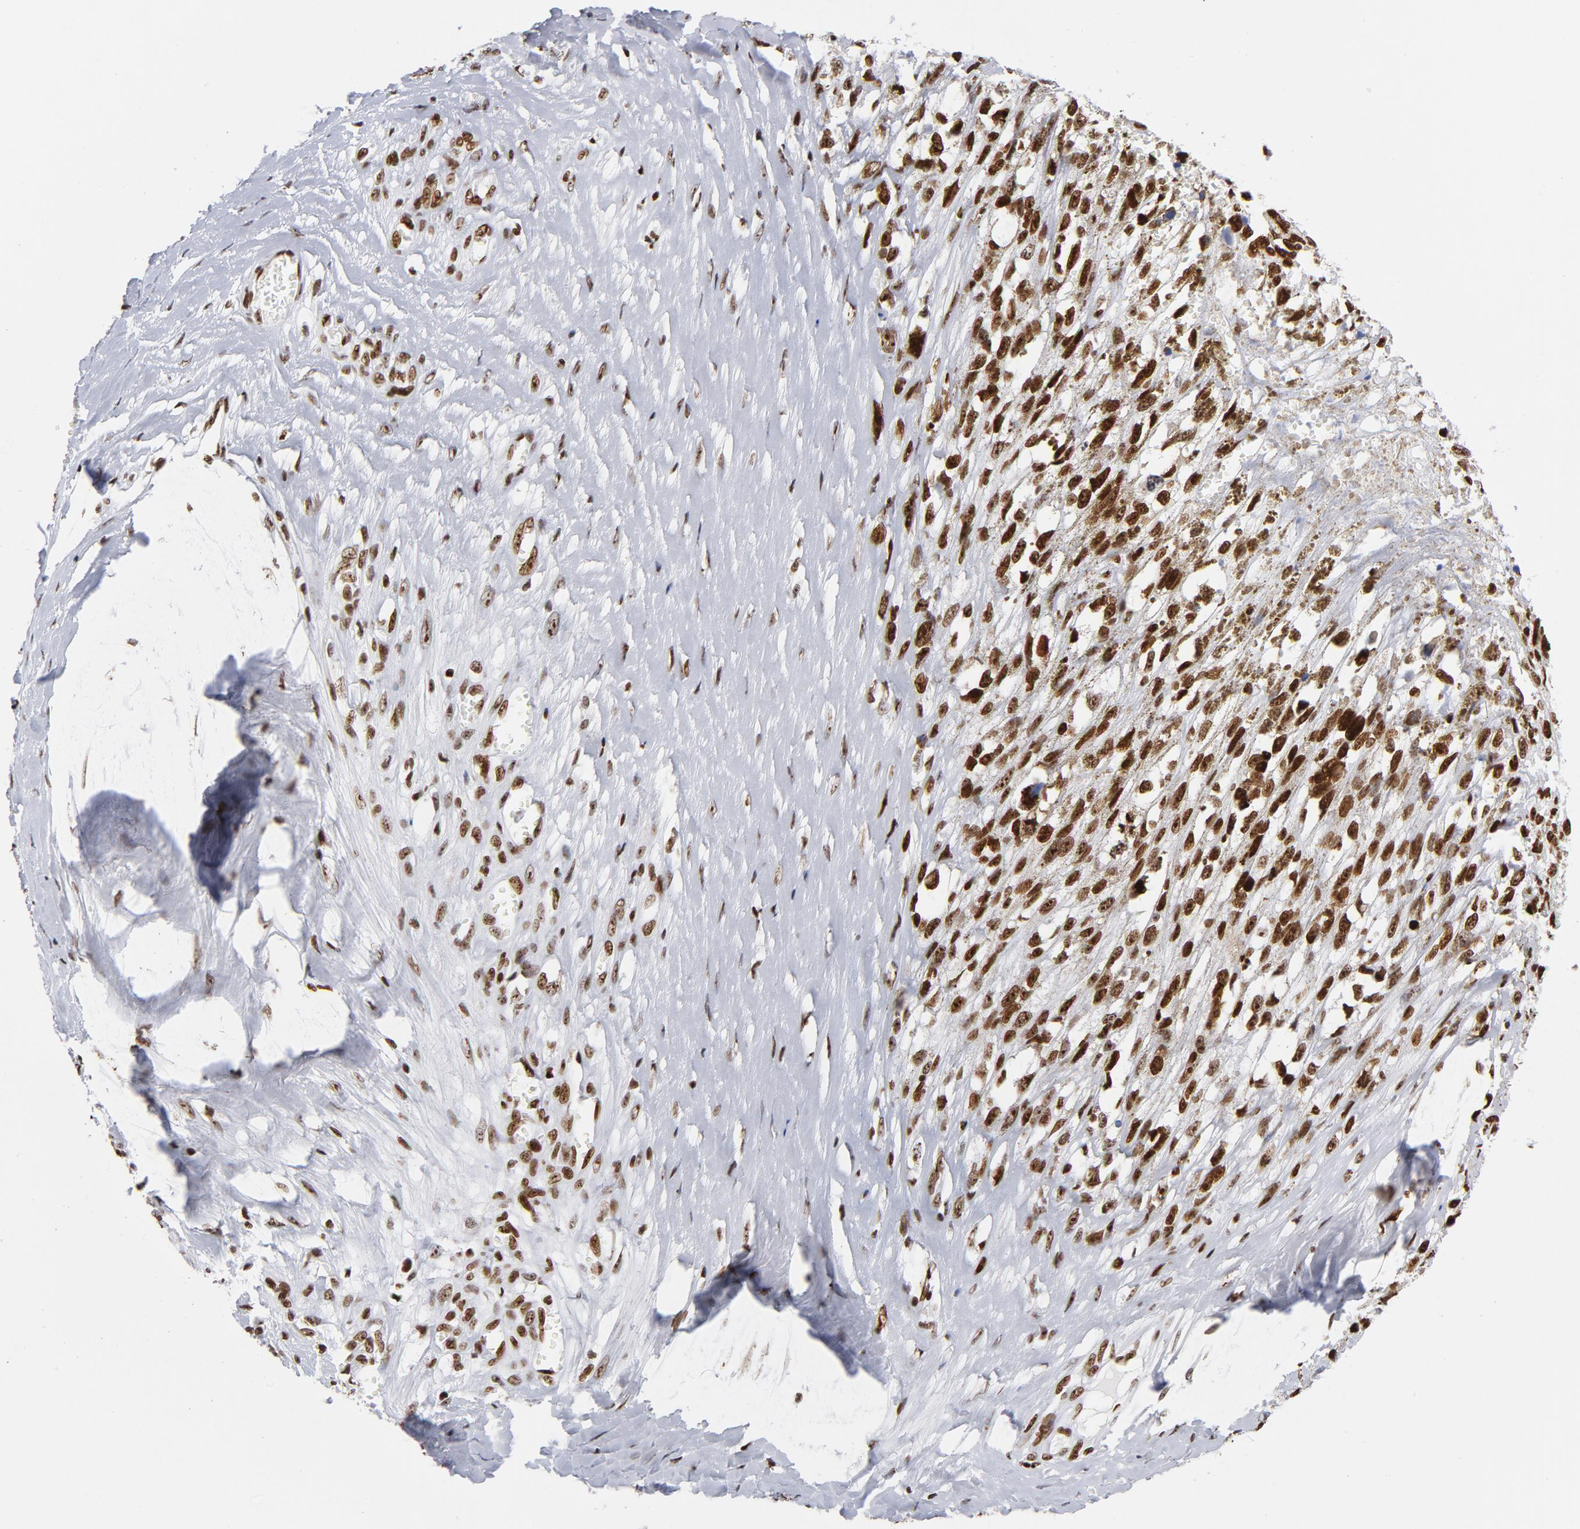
{"staining": {"intensity": "strong", "quantity": ">75%", "location": "nuclear"}, "tissue": "melanoma", "cell_type": "Tumor cells", "image_type": "cancer", "snomed": [{"axis": "morphology", "description": "Malignant melanoma, Metastatic site"}, {"axis": "topography", "description": "Lymph node"}], "caption": "IHC photomicrograph of neoplastic tissue: malignant melanoma (metastatic site) stained using IHC shows high levels of strong protein expression localized specifically in the nuclear of tumor cells, appearing as a nuclear brown color.", "gene": "TOP2B", "patient": {"sex": "male", "age": 59}}